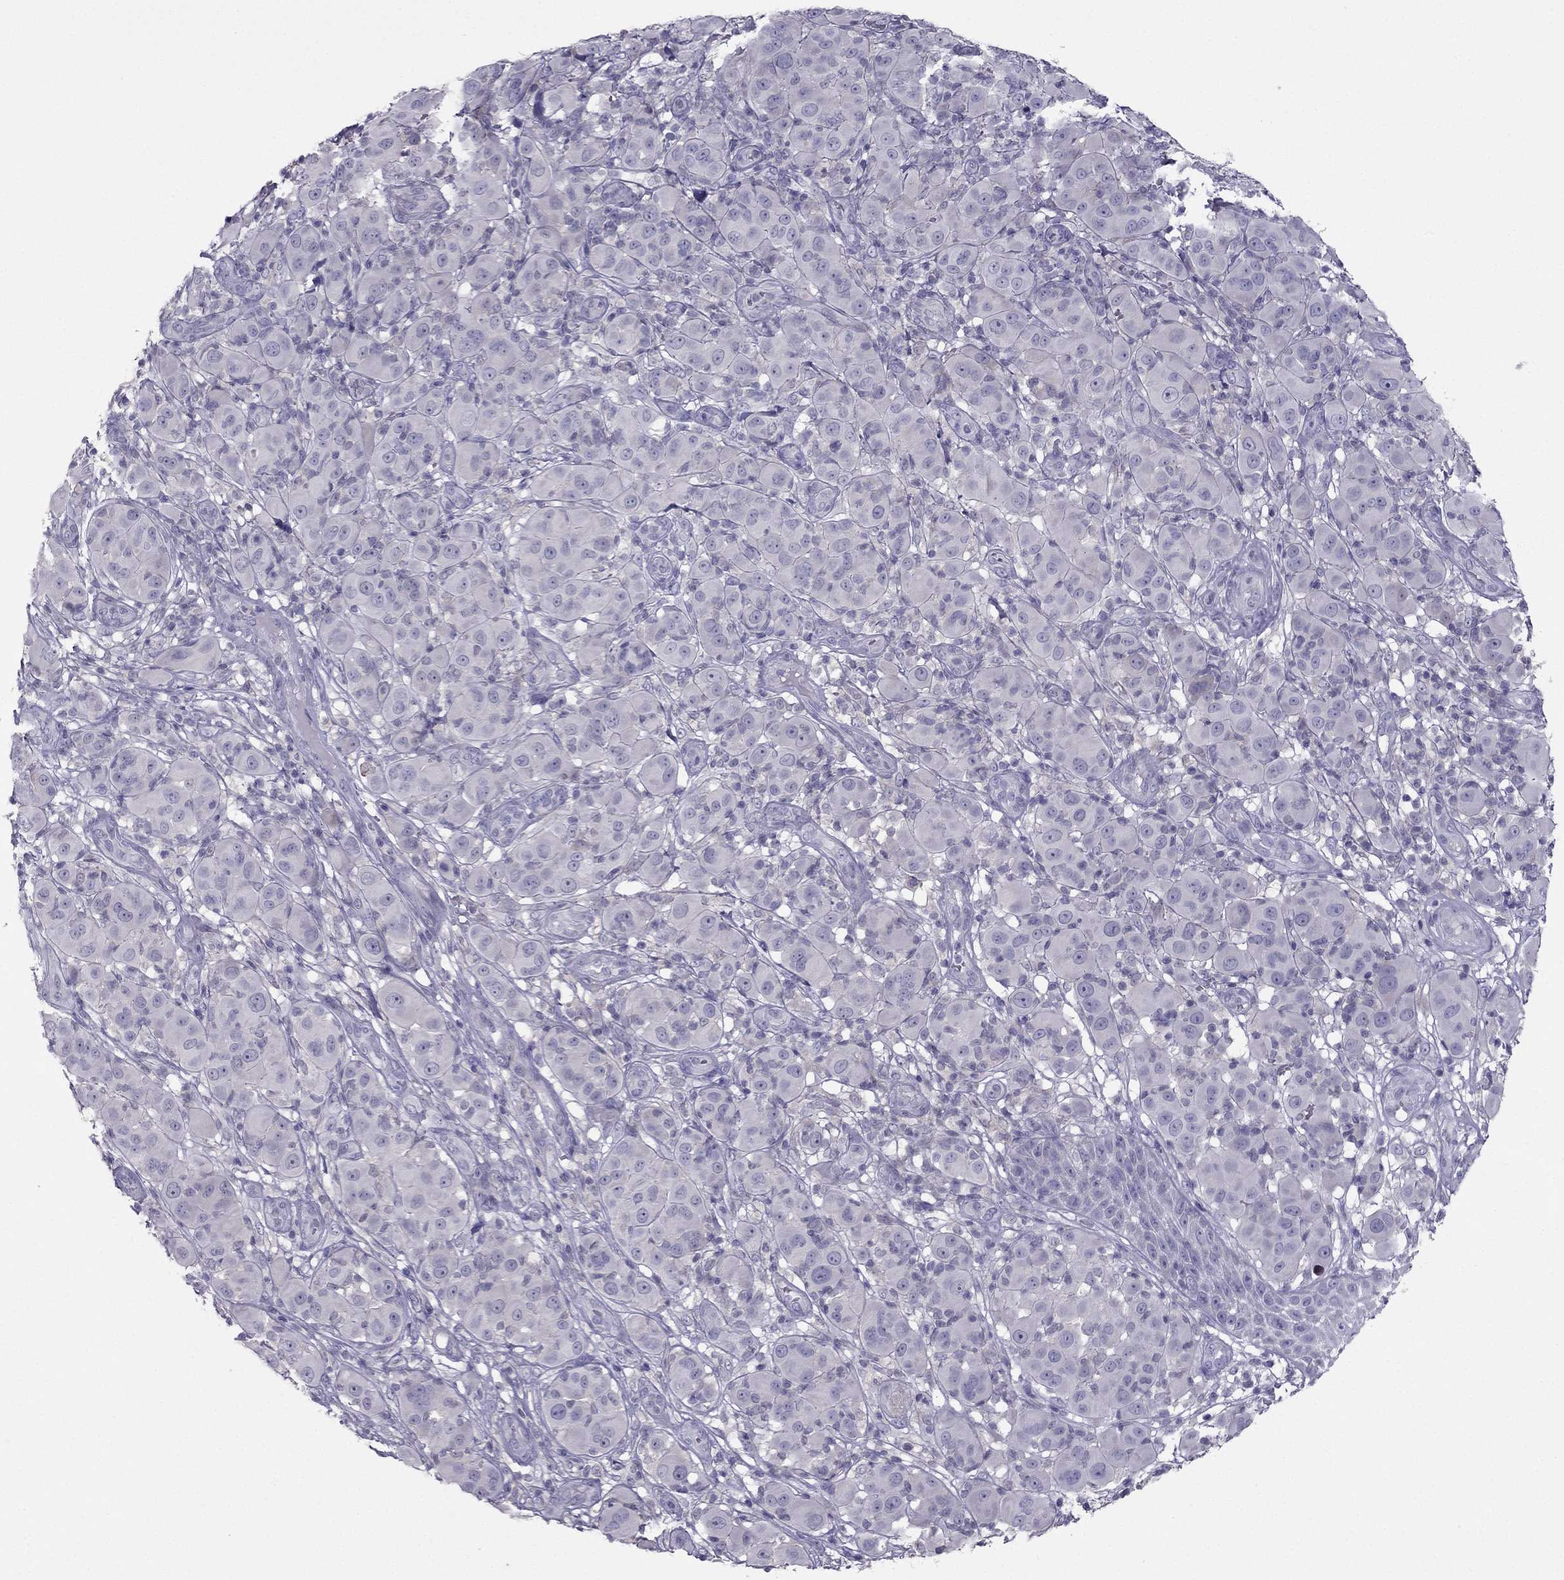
{"staining": {"intensity": "negative", "quantity": "none", "location": "none"}, "tissue": "melanoma", "cell_type": "Tumor cells", "image_type": "cancer", "snomed": [{"axis": "morphology", "description": "Malignant melanoma, NOS"}, {"axis": "topography", "description": "Skin"}], "caption": "An image of malignant melanoma stained for a protein demonstrates no brown staining in tumor cells.", "gene": "RGS8", "patient": {"sex": "female", "age": 87}}